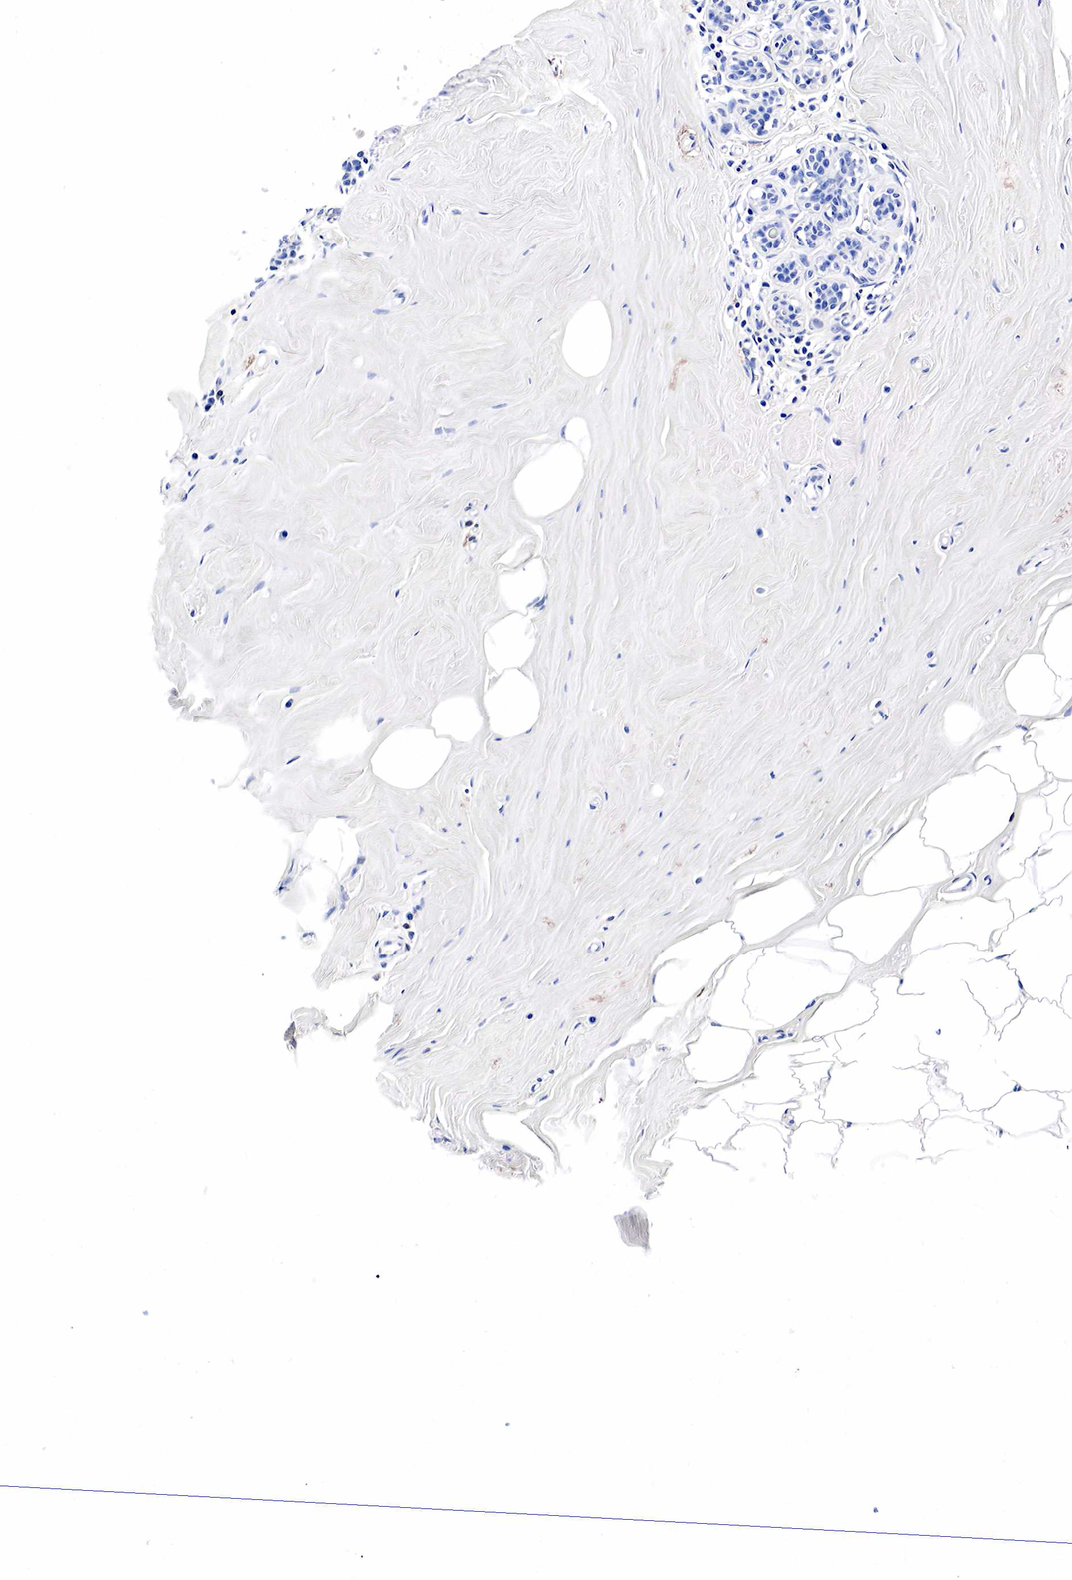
{"staining": {"intensity": "negative", "quantity": "none", "location": "none"}, "tissue": "breast", "cell_type": "Adipocytes", "image_type": "normal", "snomed": [{"axis": "morphology", "description": "Normal tissue, NOS"}, {"axis": "topography", "description": "Breast"}], "caption": "There is no significant staining in adipocytes of breast. Nuclei are stained in blue.", "gene": "LYZ", "patient": {"sex": "female", "age": 45}}